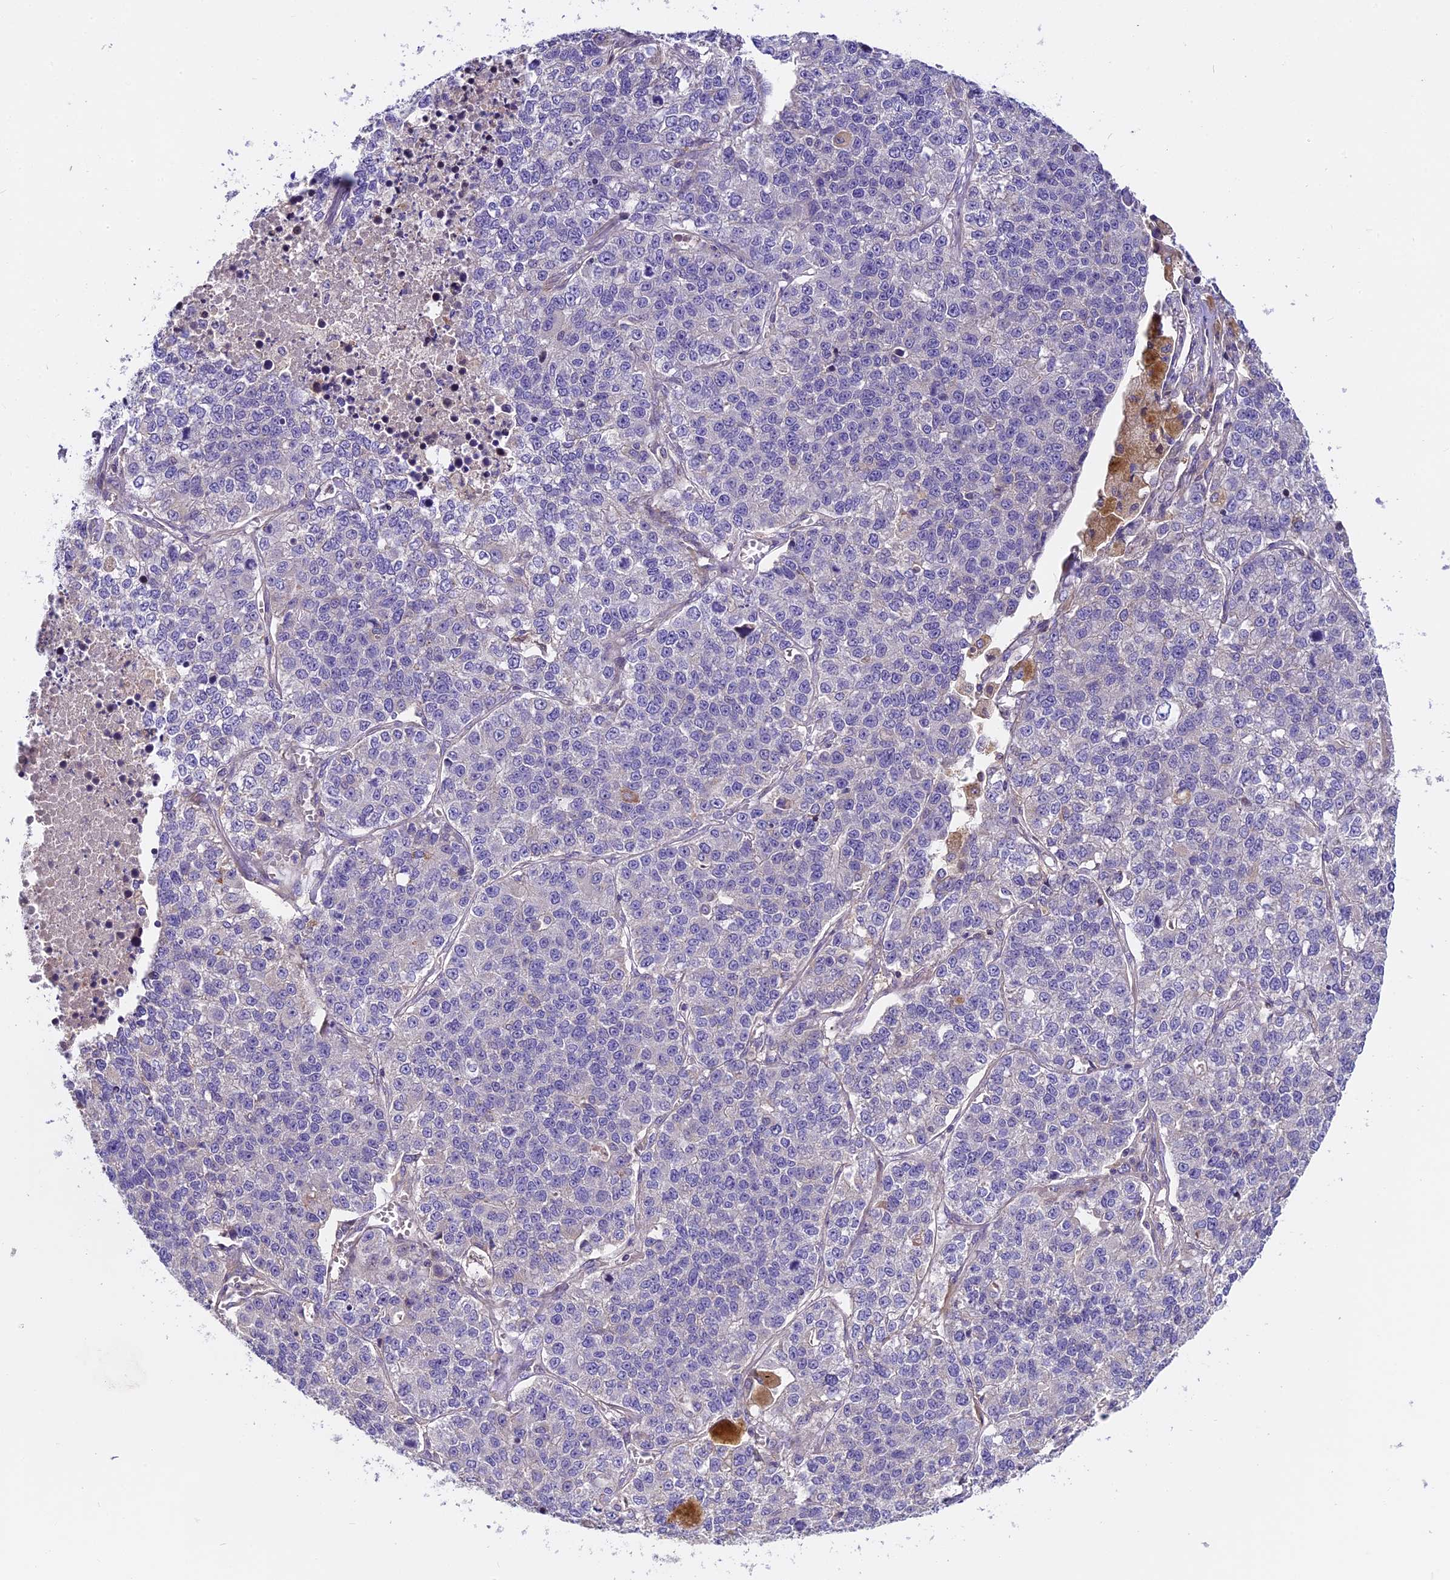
{"staining": {"intensity": "negative", "quantity": "none", "location": "none"}, "tissue": "lung cancer", "cell_type": "Tumor cells", "image_type": "cancer", "snomed": [{"axis": "morphology", "description": "Adenocarcinoma, NOS"}, {"axis": "topography", "description": "Lung"}], "caption": "The immunohistochemistry image has no significant positivity in tumor cells of adenocarcinoma (lung) tissue.", "gene": "FAM98C", "patient": {"sex": "male", "age": 49}}